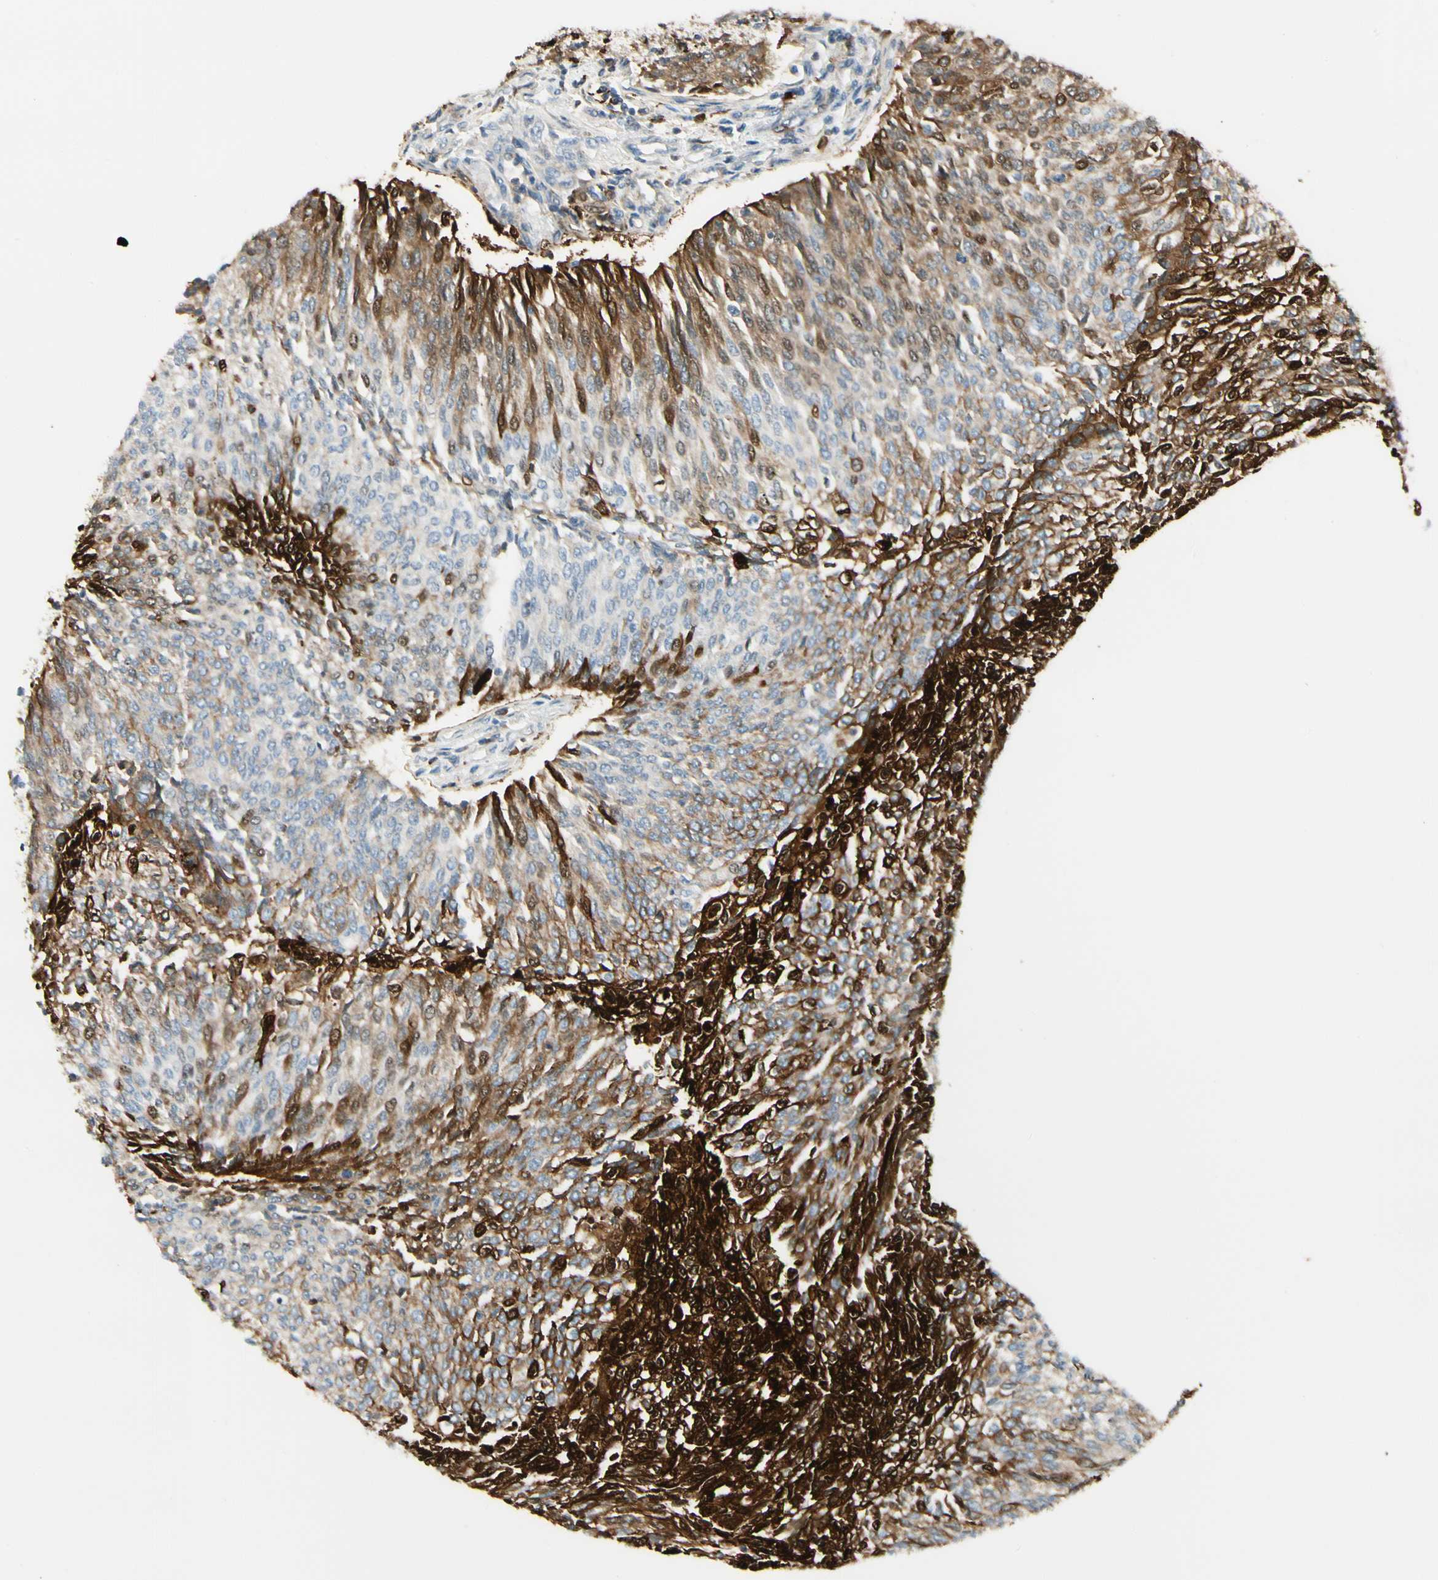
{"staining": {"intensity": "strong", "quantity": "25%-75%", "location": "cytoplasmic/membranous,nuclear"}, "tissue": "urothelial cancer", "cell_type": "Tumor cells", "image_type": "cancer", "snomed": [{"axis": "morphology", "description": "Urothelial carcinoma, Low grade"}, {"axis": "topography", "description": "Urinary bladder"}], "caption": "Tumor cells display strong cytoplasmic/membranous and nuclear staining in about 25%-75% of cells in urothelial cancer.", "gene": "FTH1", "patient": {"sex": "female", "age": 79}}